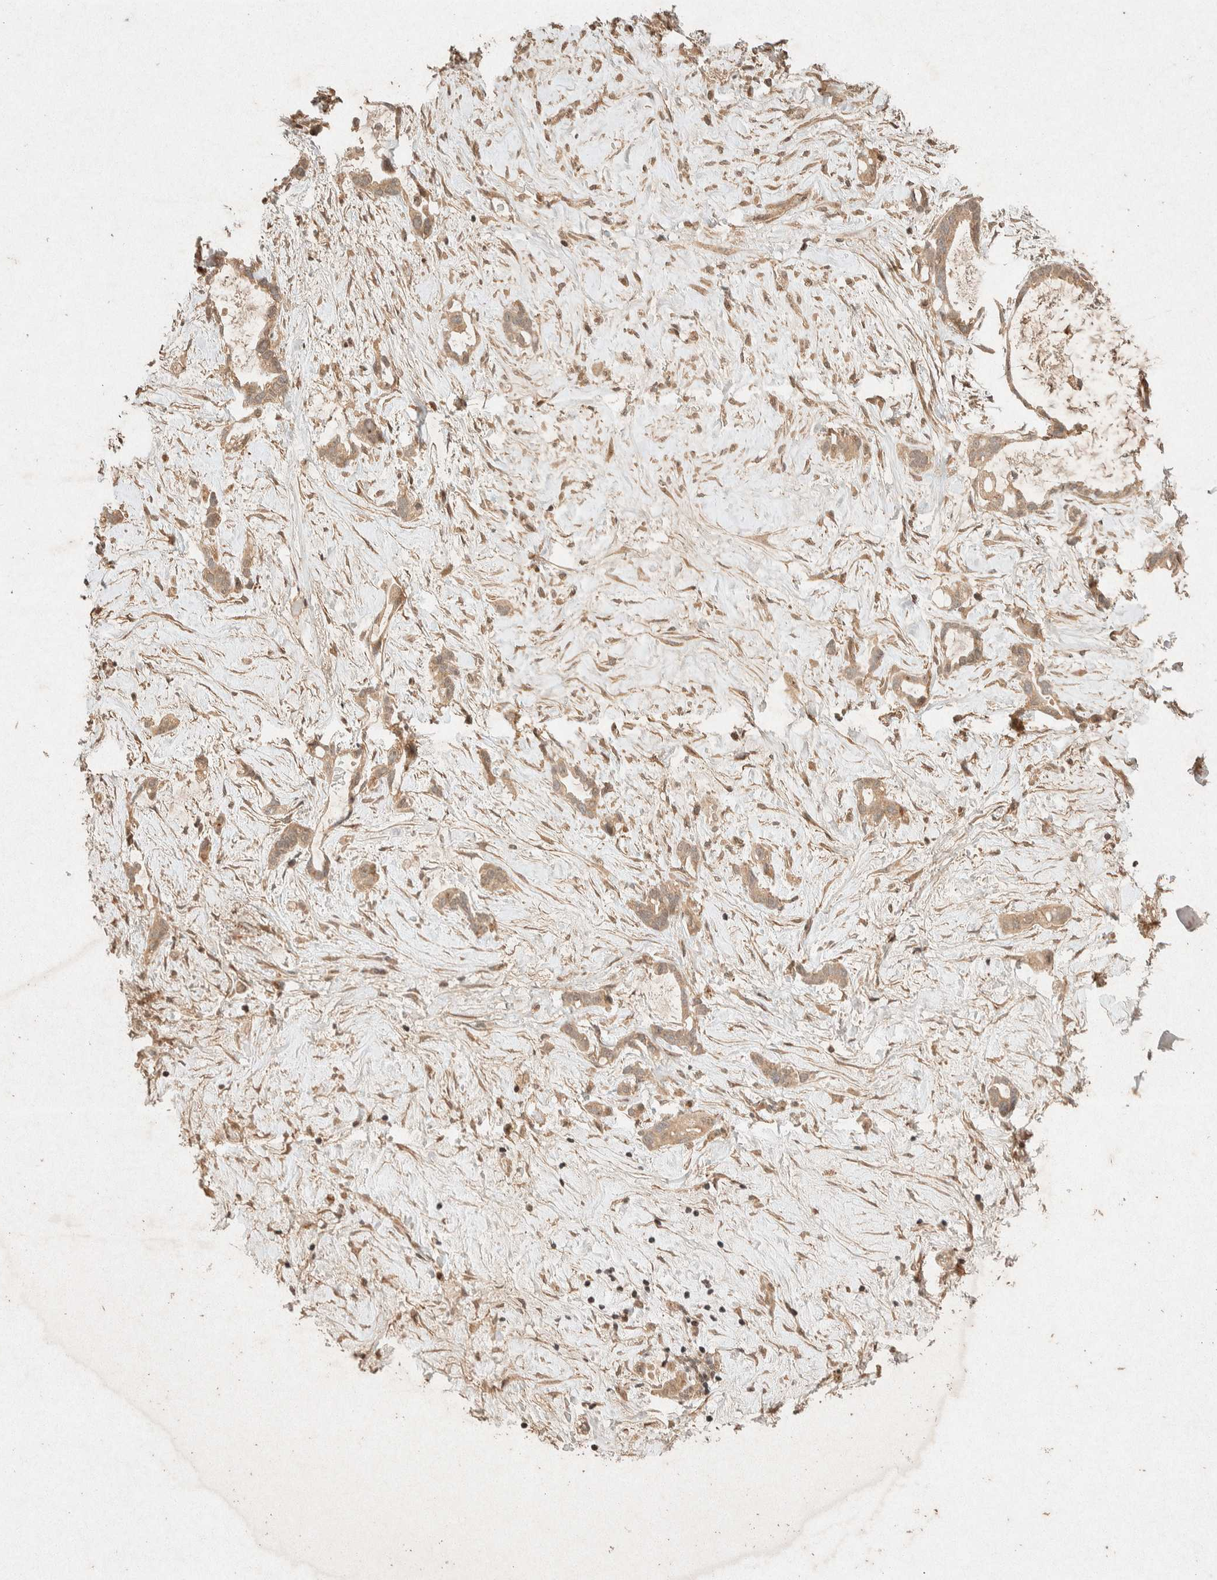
{"staining": {"intensity": "weak", "quantity": ">75%", "location": "cytoplasmic/membranous"}, "tissue": "liver cancer", "cell_type": "Tumor cells", "image_type": "cancer", "snomed": [{"axis": "morphology", "description": "Cholangiocarcinoma"}, {"axis": "topography", "description": "Liver"}], "caption": "Liver cholangiocarcinoma was stained to show a protein in brown. There is low levels of weak cytoplasmic/membranous staining in about >75% of tumor cells. (brown staining indicates protein expression, while blue staining denotes nuclei).", "gene": "THRA", "patient": {"sex": "female", "age": 65}}